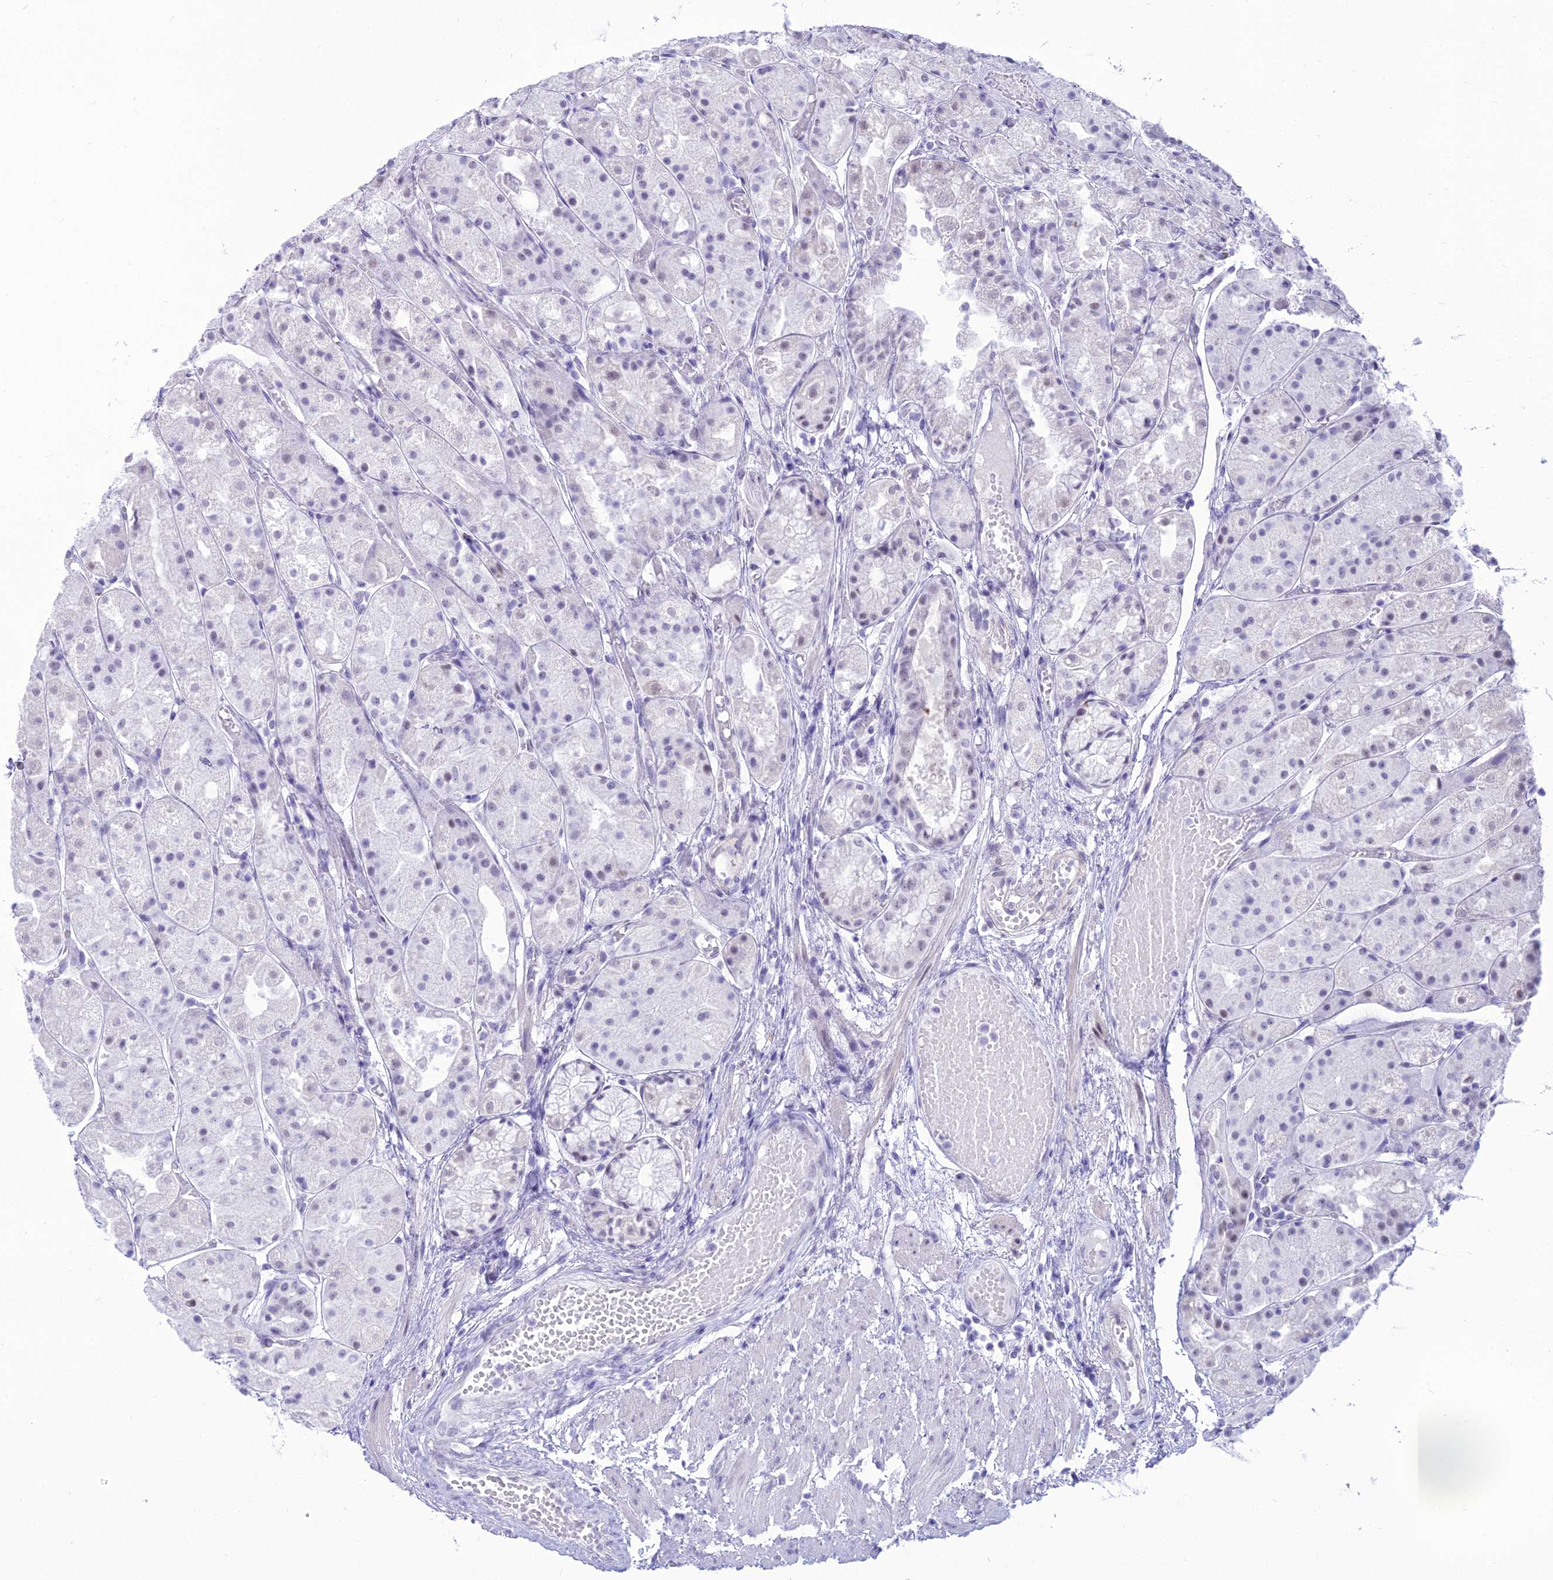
{"staining": {"intensity": "weak", "quantity": "<25%", "location": "nuclear"}, "tissue": "stomach", "cell_type": "Glandular cells", "image_type": "normal", "snomed": [{"axis": "morphology", "description": "Normal tissue, NOS"}, {"axis": "topography", "description": "Stomach, upper"}], "caption": "The photomicrograph reveals no staining of glandular cells in benign stomach.", "gene": "DHX40", "patient": {"sex": "male", "age": 72}}